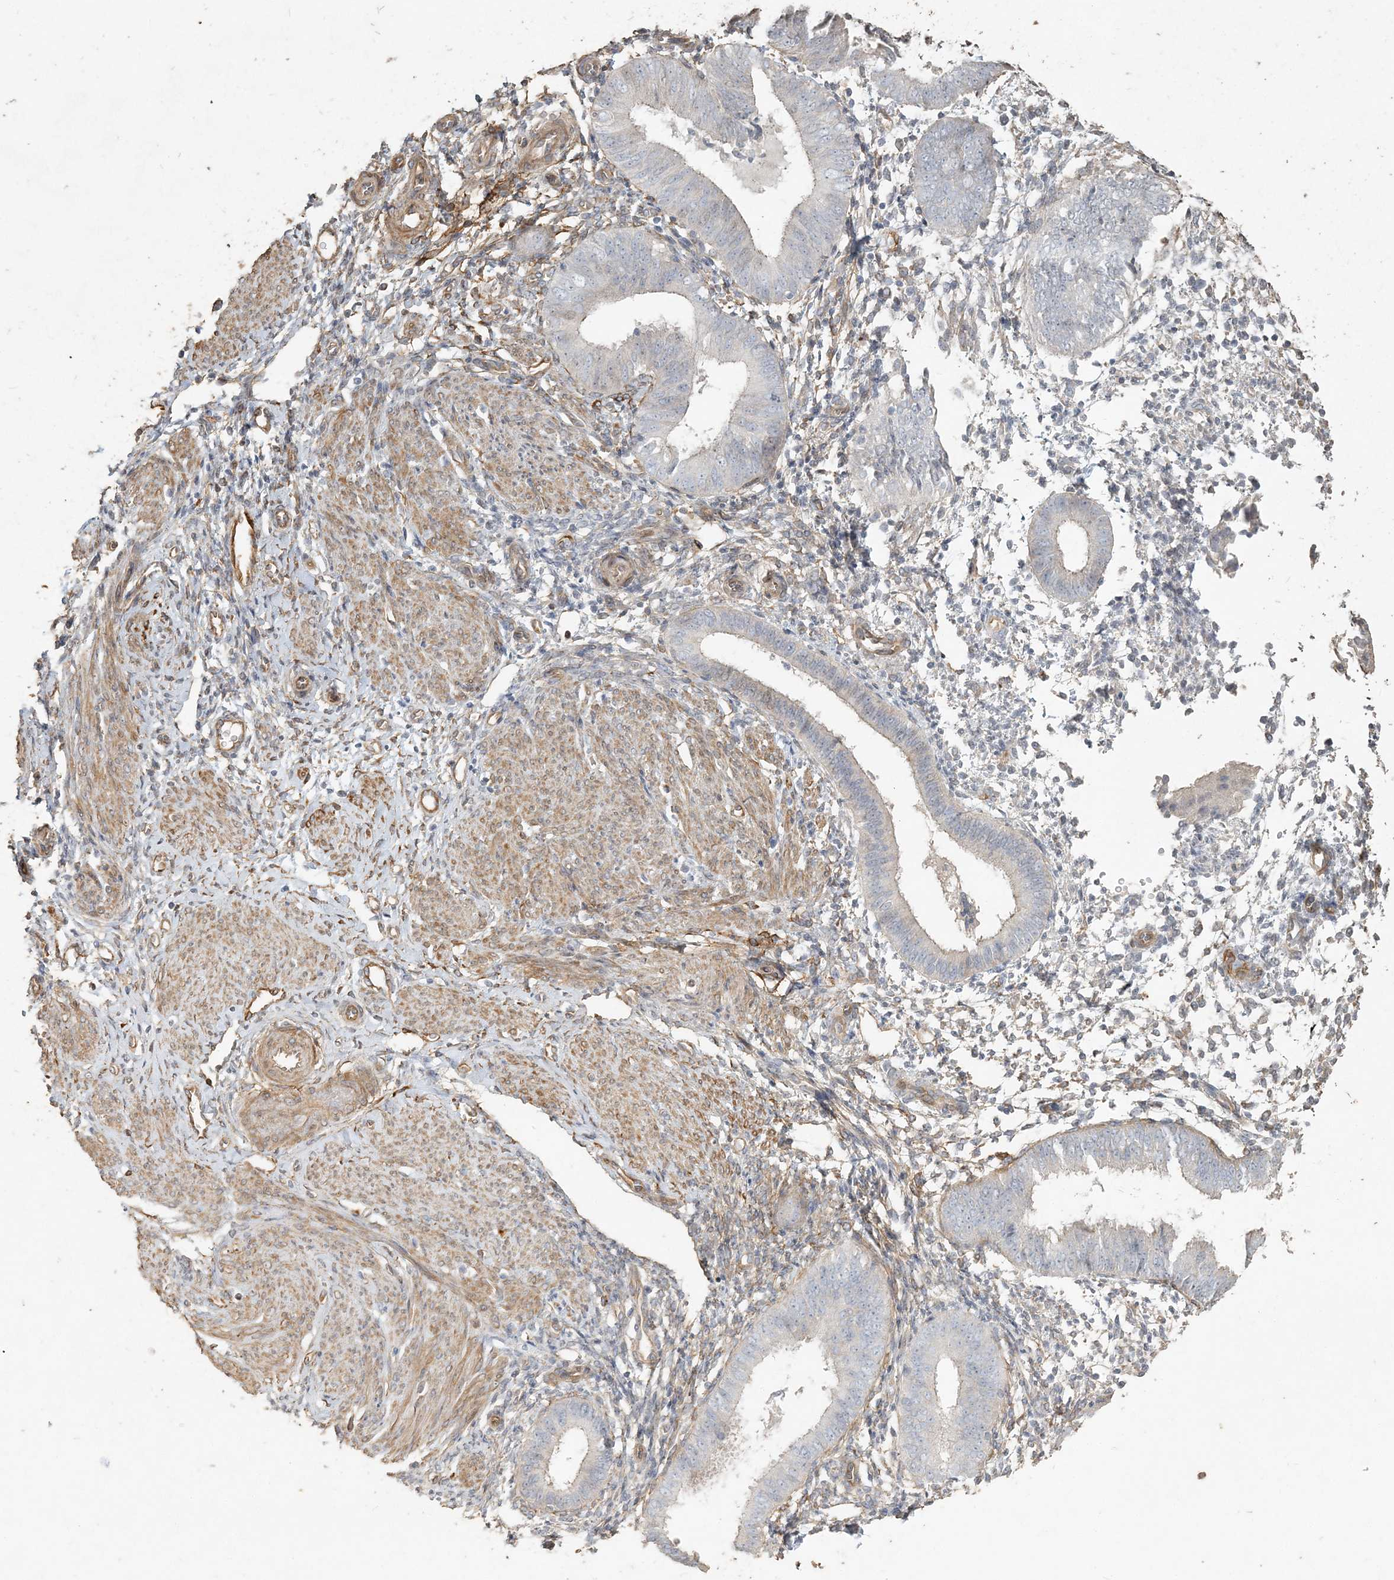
{"staining": {"intensity": "negative", "quantity": "none", "location": "none"}, "tissue": "endometrium", "cell_type": "Cells in endometrial stroma", "image_type": "normal", "snomed": [{"axis": "morphology", "description": "Normal tissue, NOS"}, {"axis": "topography", "description": "Uterus"}, {"axis": "topography", "description": "Endometrium"}], "caption": "IHC photomicrograph of unremarkable endometrium: endometrium stained with DAB reveals no significant protein expression in cells in endometrial stroma. (Brightfield microscopy of DAB (3,3'-diaminobenzidine) immunohistochemistry at high magnification).", "gene": "RNF145", "patient": {"sex": "female", "age": 48}}